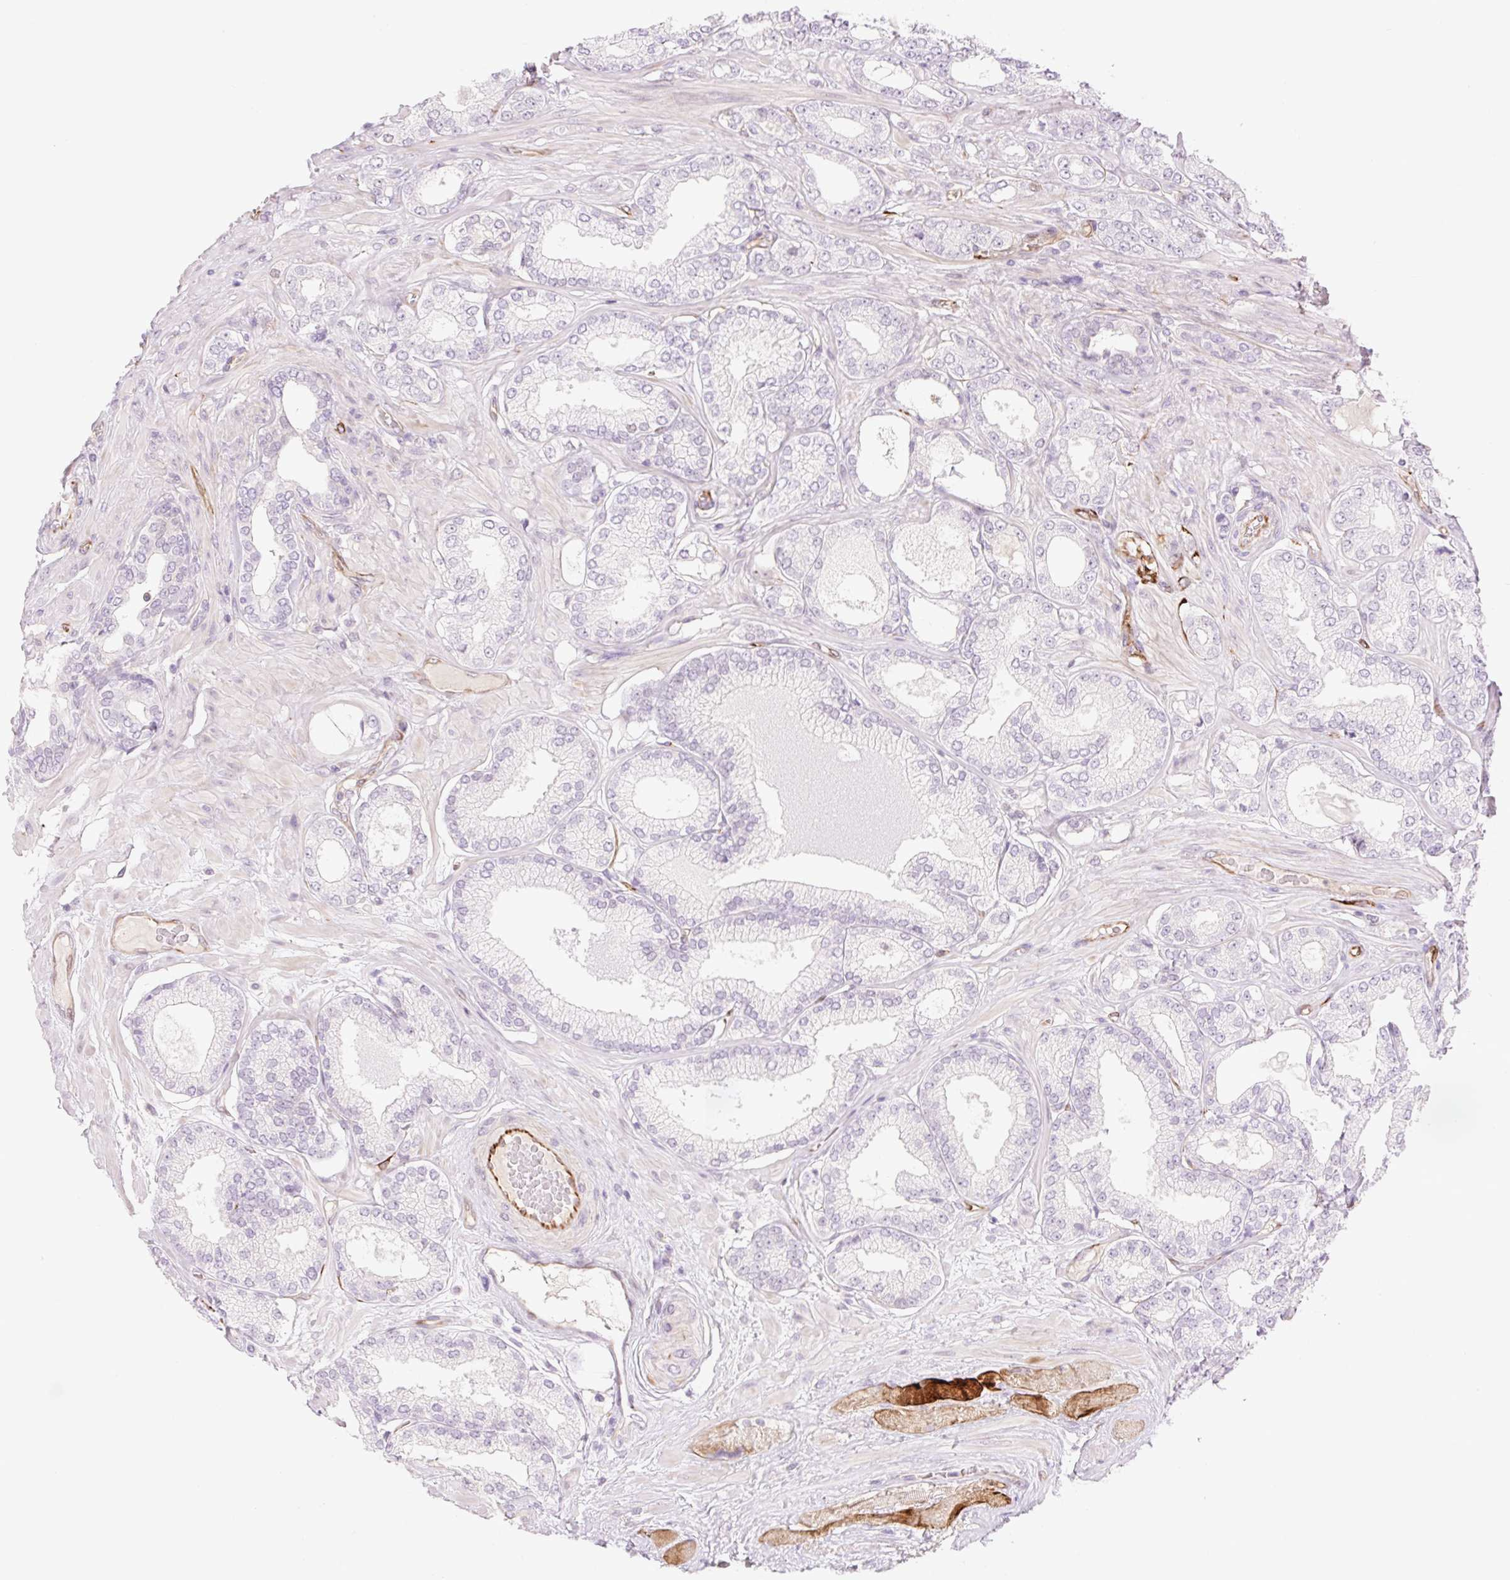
{"staining": {"intensity": "negative", "quantity": "none", "location": "none"}, "tissue": "prostate cancer", "cell_type": "Tumor cells", "image_type": "cancer", "snomed": [{"axis": "morphology", "description": "Adenocarcinoma, High grade"}, {"axis": "topography", "description": "Prostate"}], "caption": "IHC photomicrograph of neoplastic tissue: human adenocarcinoma (high-grade) (prostate) stained with DAB (3,3'-diaminobenzidine) reveals no significant protein positivity in tumor cells.", "gene": "ZFYVE21", "patient": {"sex": "male", "age": 68}}